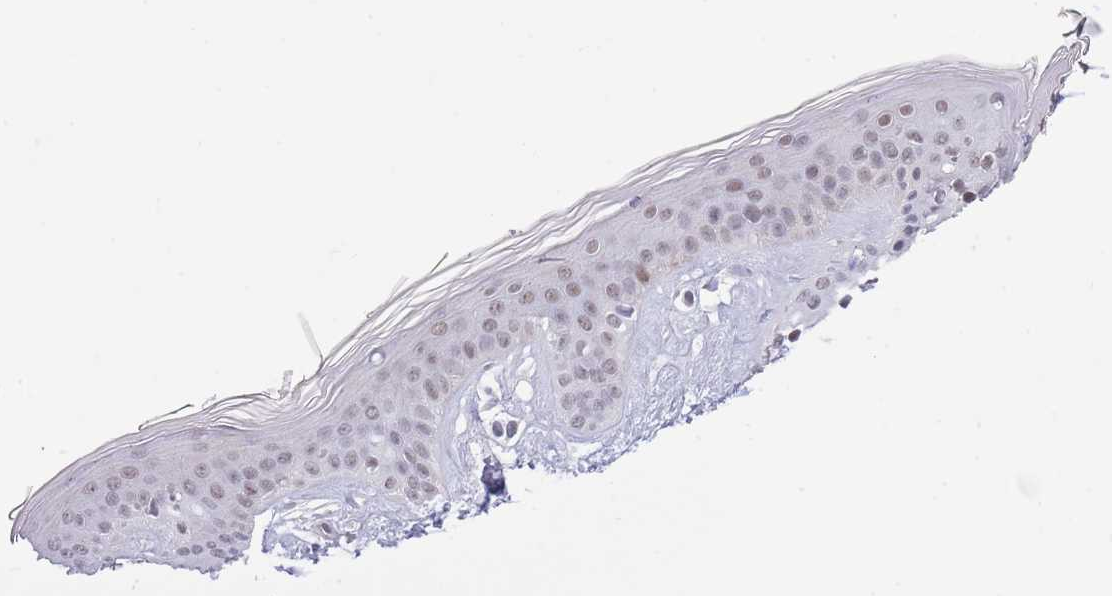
{"staining": {"intensity": "negative", "quantity": "none", "location": "none"}, "tissue": "skin", "cell_type": "Fibroblasts", "image_type": "normal", "snomed": [{"axis": "morphology", "description": "Normal tissue, NOS"}, {"axis": "topography", "description": "Skin"}], "caption": "DAB immunohistochemical staining of unremarkable human skin demonstrates no significant expression in fibroblasts. Nuclei are stained in blue.", "gene": "RFX1", "patient": {"sex": "female", "age": 34}}